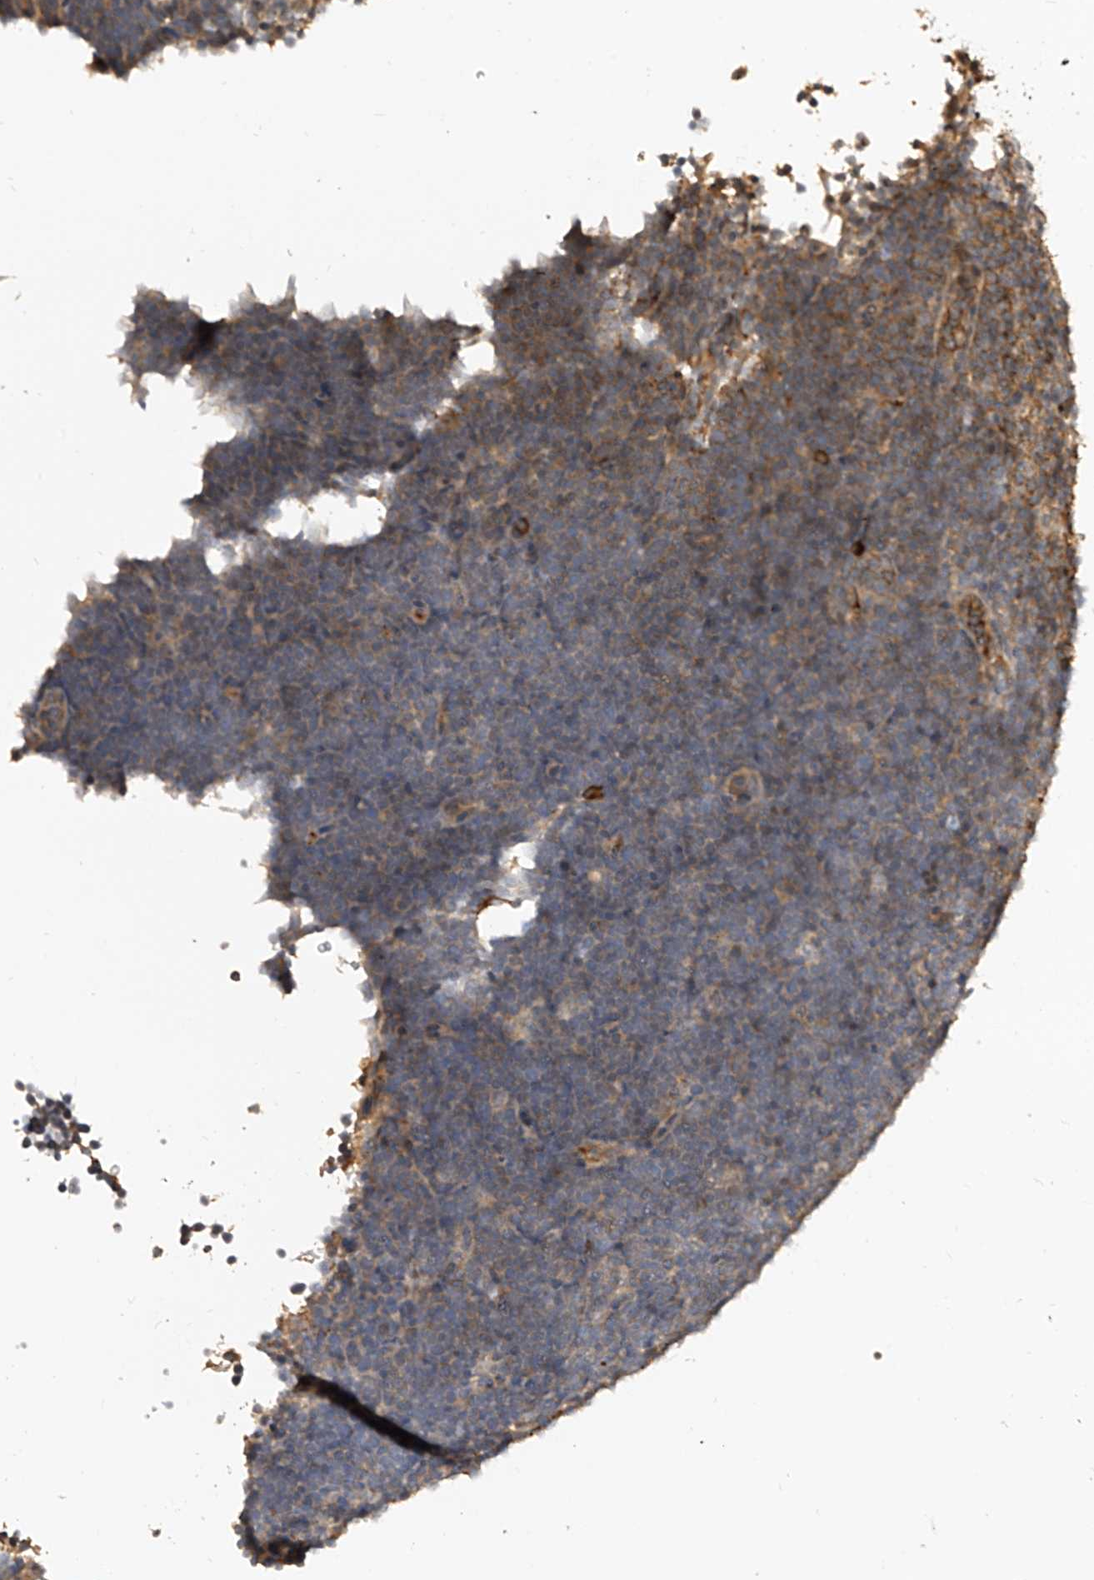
{"staining": {"intensity": "weak", "quantity": "25%-75%", "location": "cytoplasmic/membranous"}, "tissue": "lymphoma", "cell_type": "Tumor cells", "image_type": "cancer", "snomed": [{"axis": "morphology", "description": "Malignant lymphoma, non-Hodgkin's type, High grade"}, {"axis": "topography", "description": "Lymph node"}], "caption": "This micrograph reveals IHC staining of human lymphoma, with low weak cytoplasmic/membranous positivity in about 25%-75% of tumor cells.", "gene": "CFAP410", "patient": {"sex": "male", "age": 13}}